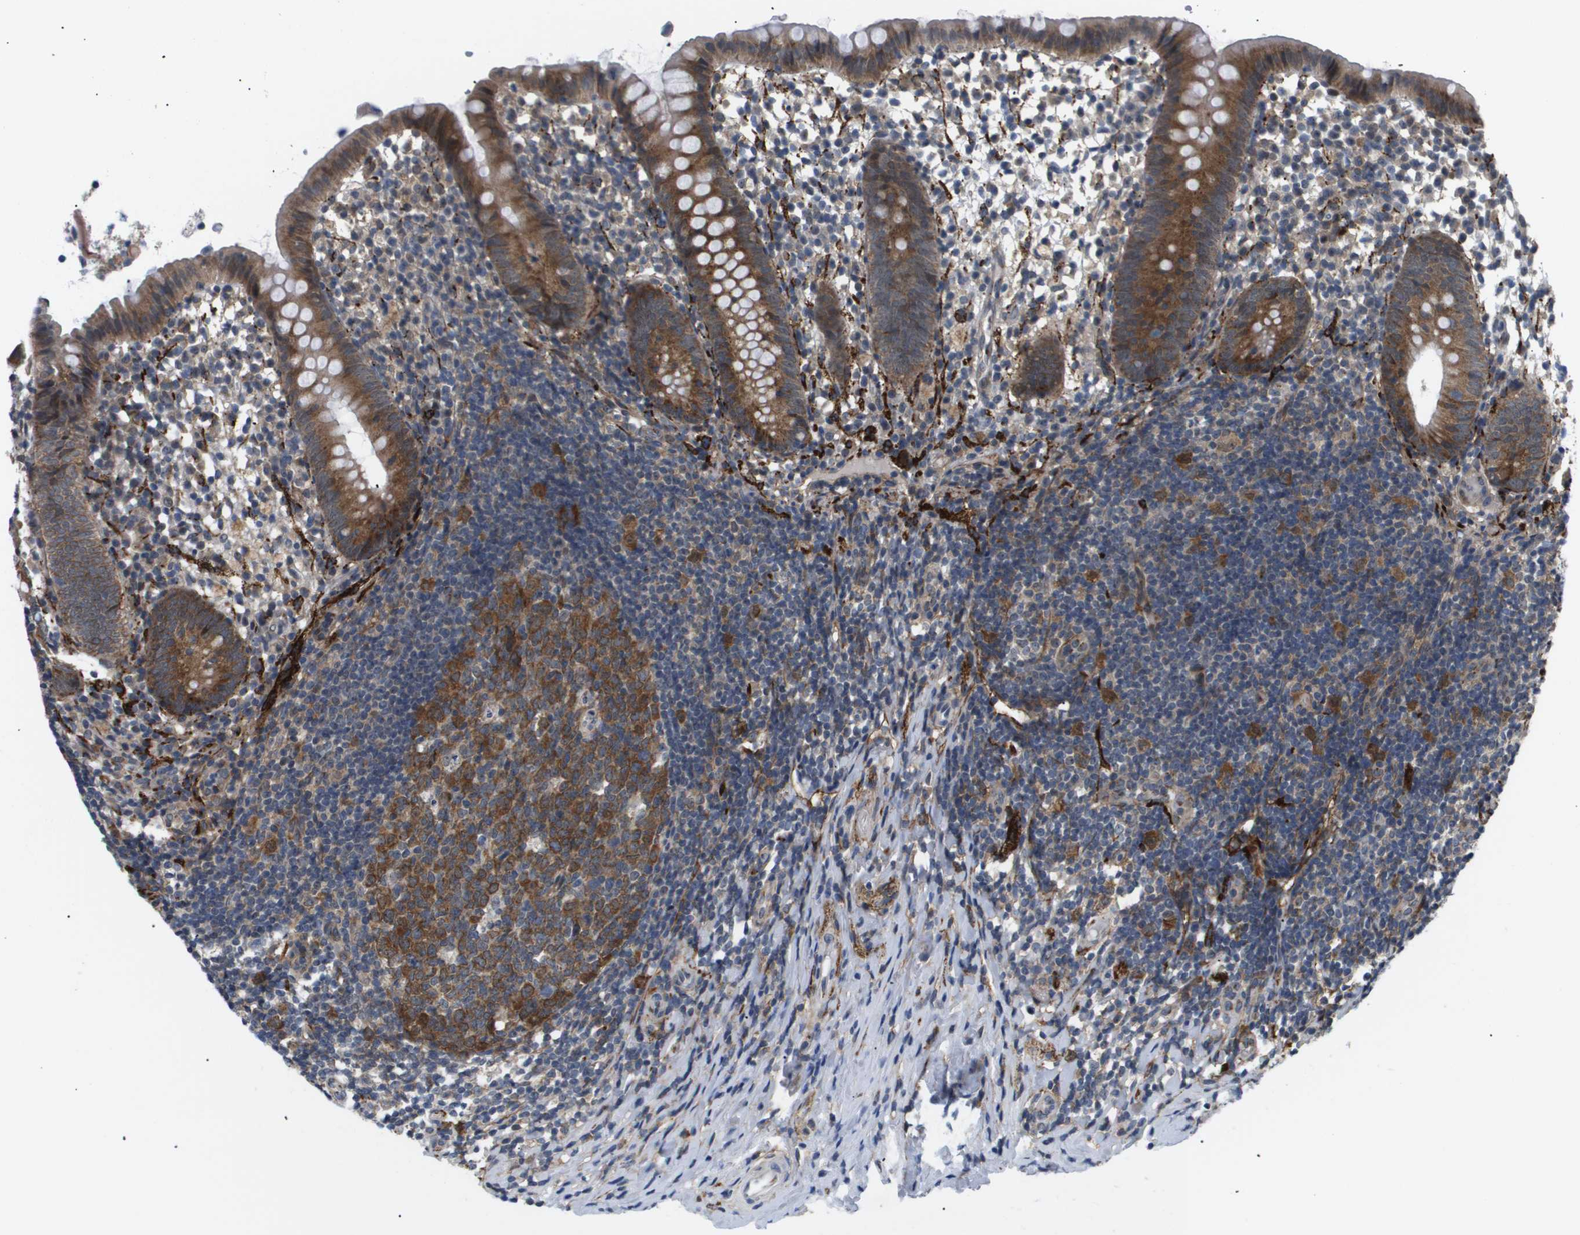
{"staining": {"intensity": "moderate", "quantity": ">75%", "location": "cytoplasmic/membranous"}, "tissue": "appendix", "cell_type": "Glandular cells", "image_type": "normal", "snomed": [{"axis": "morphology", "description": "Normal tissue, NOS"}, {"axis": "topography", "description": "Appendix"}], "caption": "Glandular cells reveal medium levels of moderate cytoplasmic/membranous expression in approximately >75% of cells in unremarkable appendix.", "gene": "OTUD5", "patient": {"sex": "female", "age": 20}}